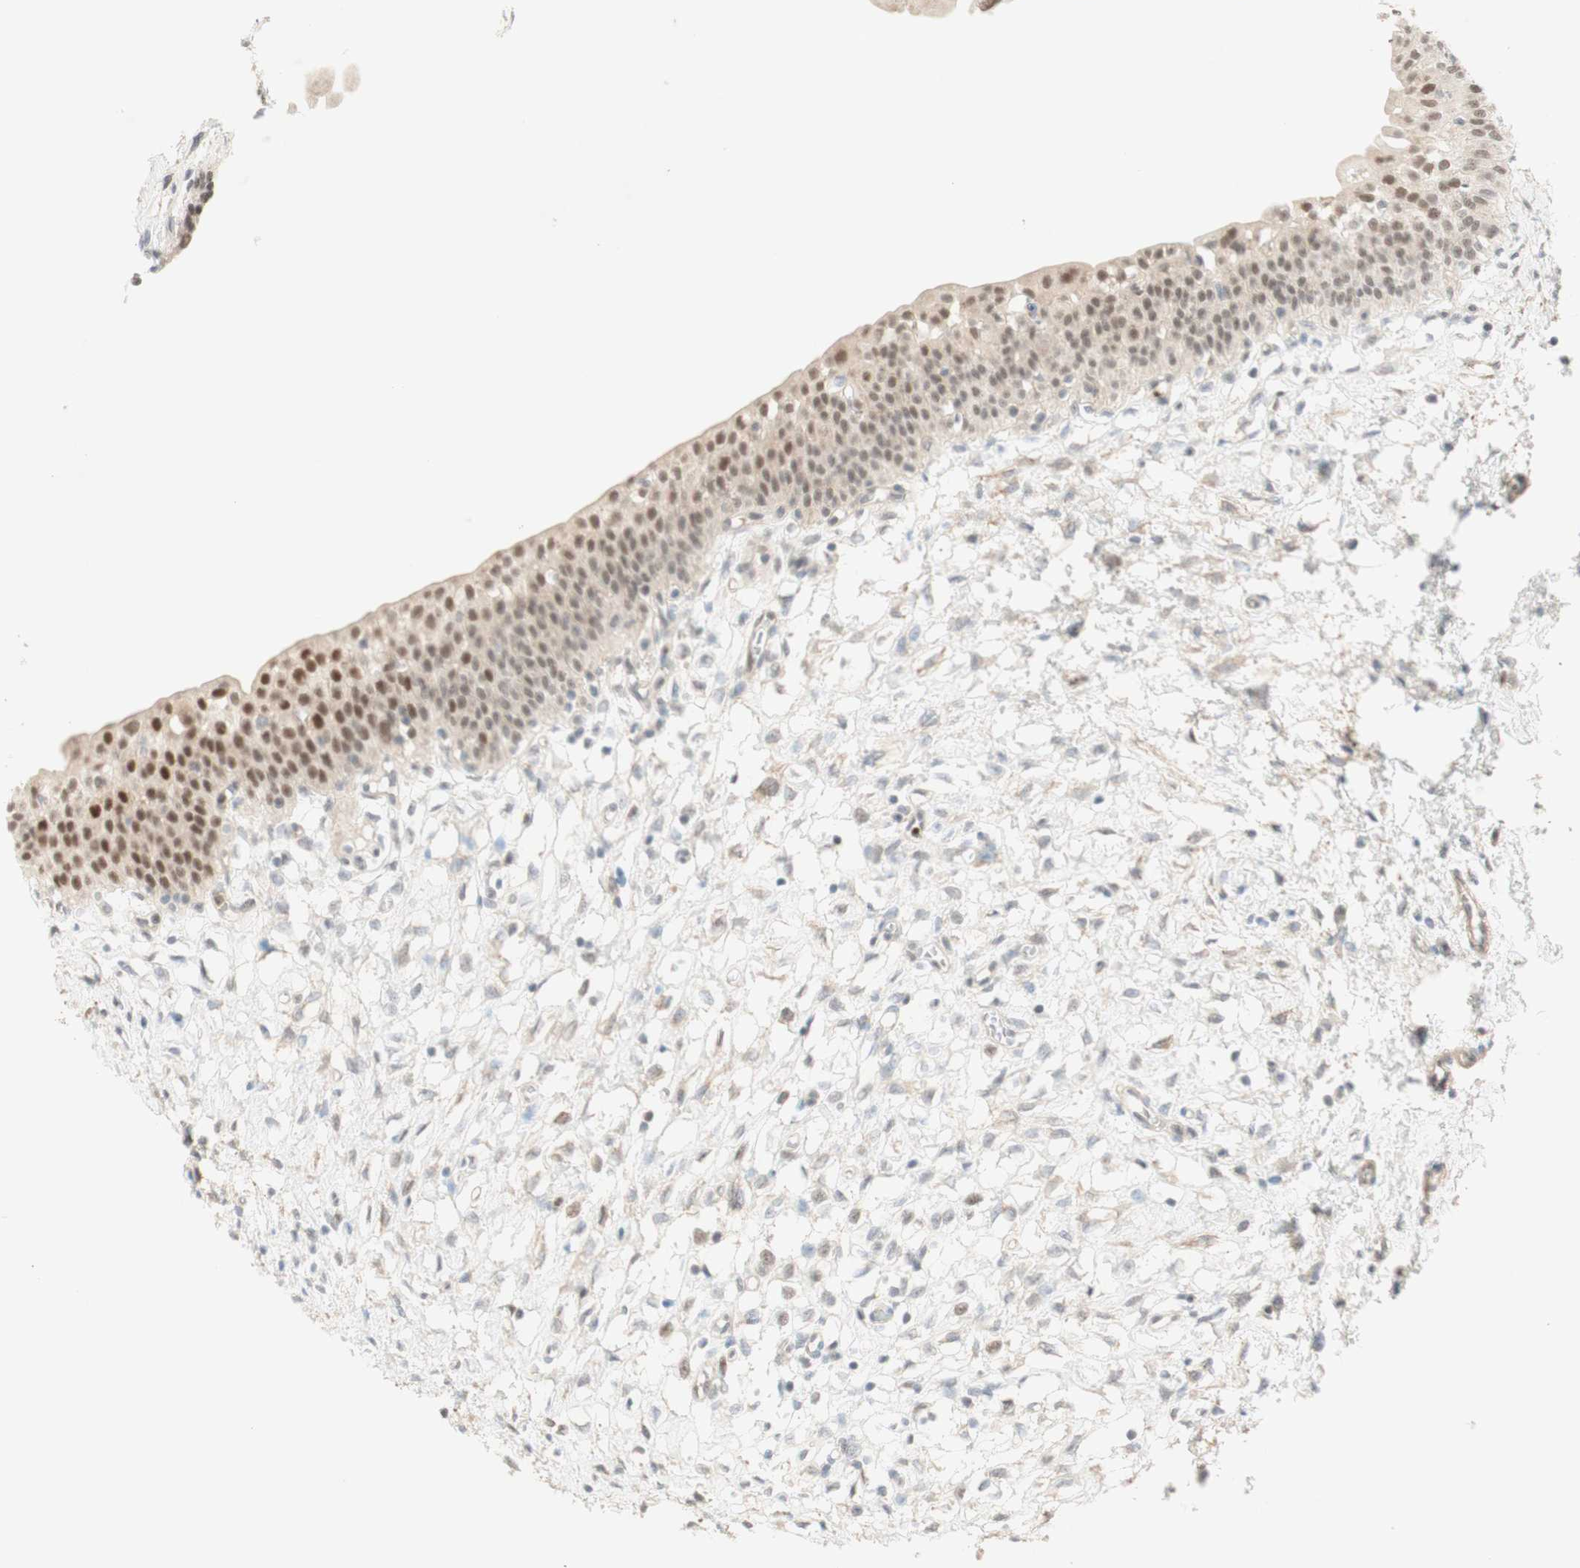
{"staining": {"intensity": "weak", "quantity": "25%-75%", "location": "cytoplasmic/membranous,nuclear"}, "tissue": "urinary bladder", "cell_type": "Urothelial cells", "image_type": "normal", "snomed": [{"axis": "morphology", "description": "Normal tissue, NOS"}, {"axis": "topography", "description": "Urinary bladder"}], "caption": "Urothelial cells exhibit weak cytoplasmic/membranous,nuclear positivity in about 25%-75% of cells in normal urinary bladder. (DAB IHC with brightfield microscopy, high magnification).", "gene": "RFNG", "patient": {"sex": "male", "age": 55}}